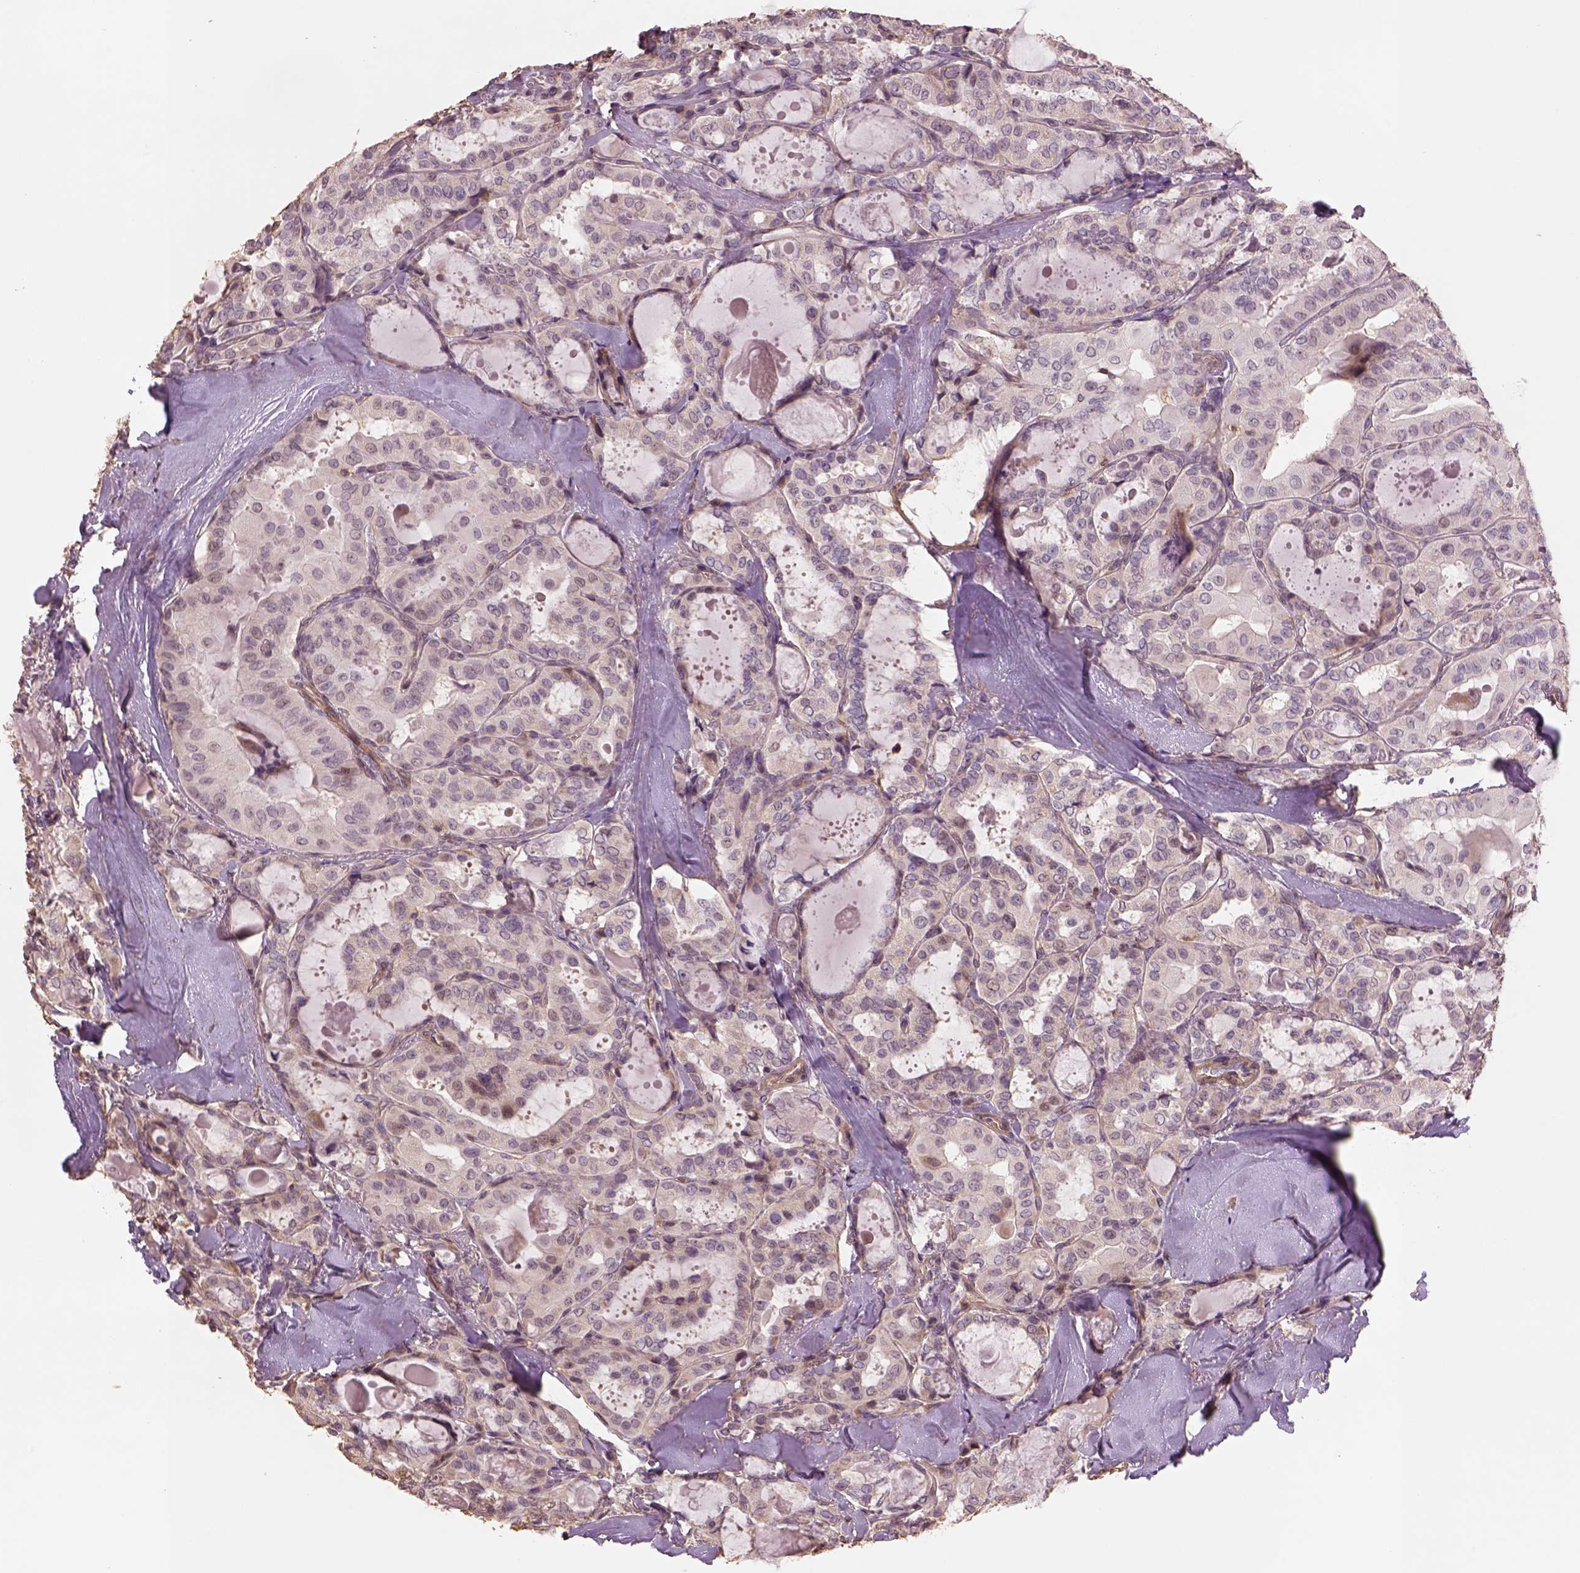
{"staining": {"intensity": "negative", "quantity": "none", "location": "none"}, "tissue": "thyroid cancer", "cell_type": "Tumor cells", "image_type": "cancer", "snomed": [{"axis": "morphology", "description": "Papillary adenocarcinoma, NOS"}, {"axis": "topography", "description": "Thyroid gland"}], "caption": "IHC micrograph of neoplastic tissue: human papillary adenocarcinoma (thyroid) stained with DAB shows no significant protein staining in tumor cells.", "gene": "LIN7A", "patient": {"sex": "female", "age": 41}}